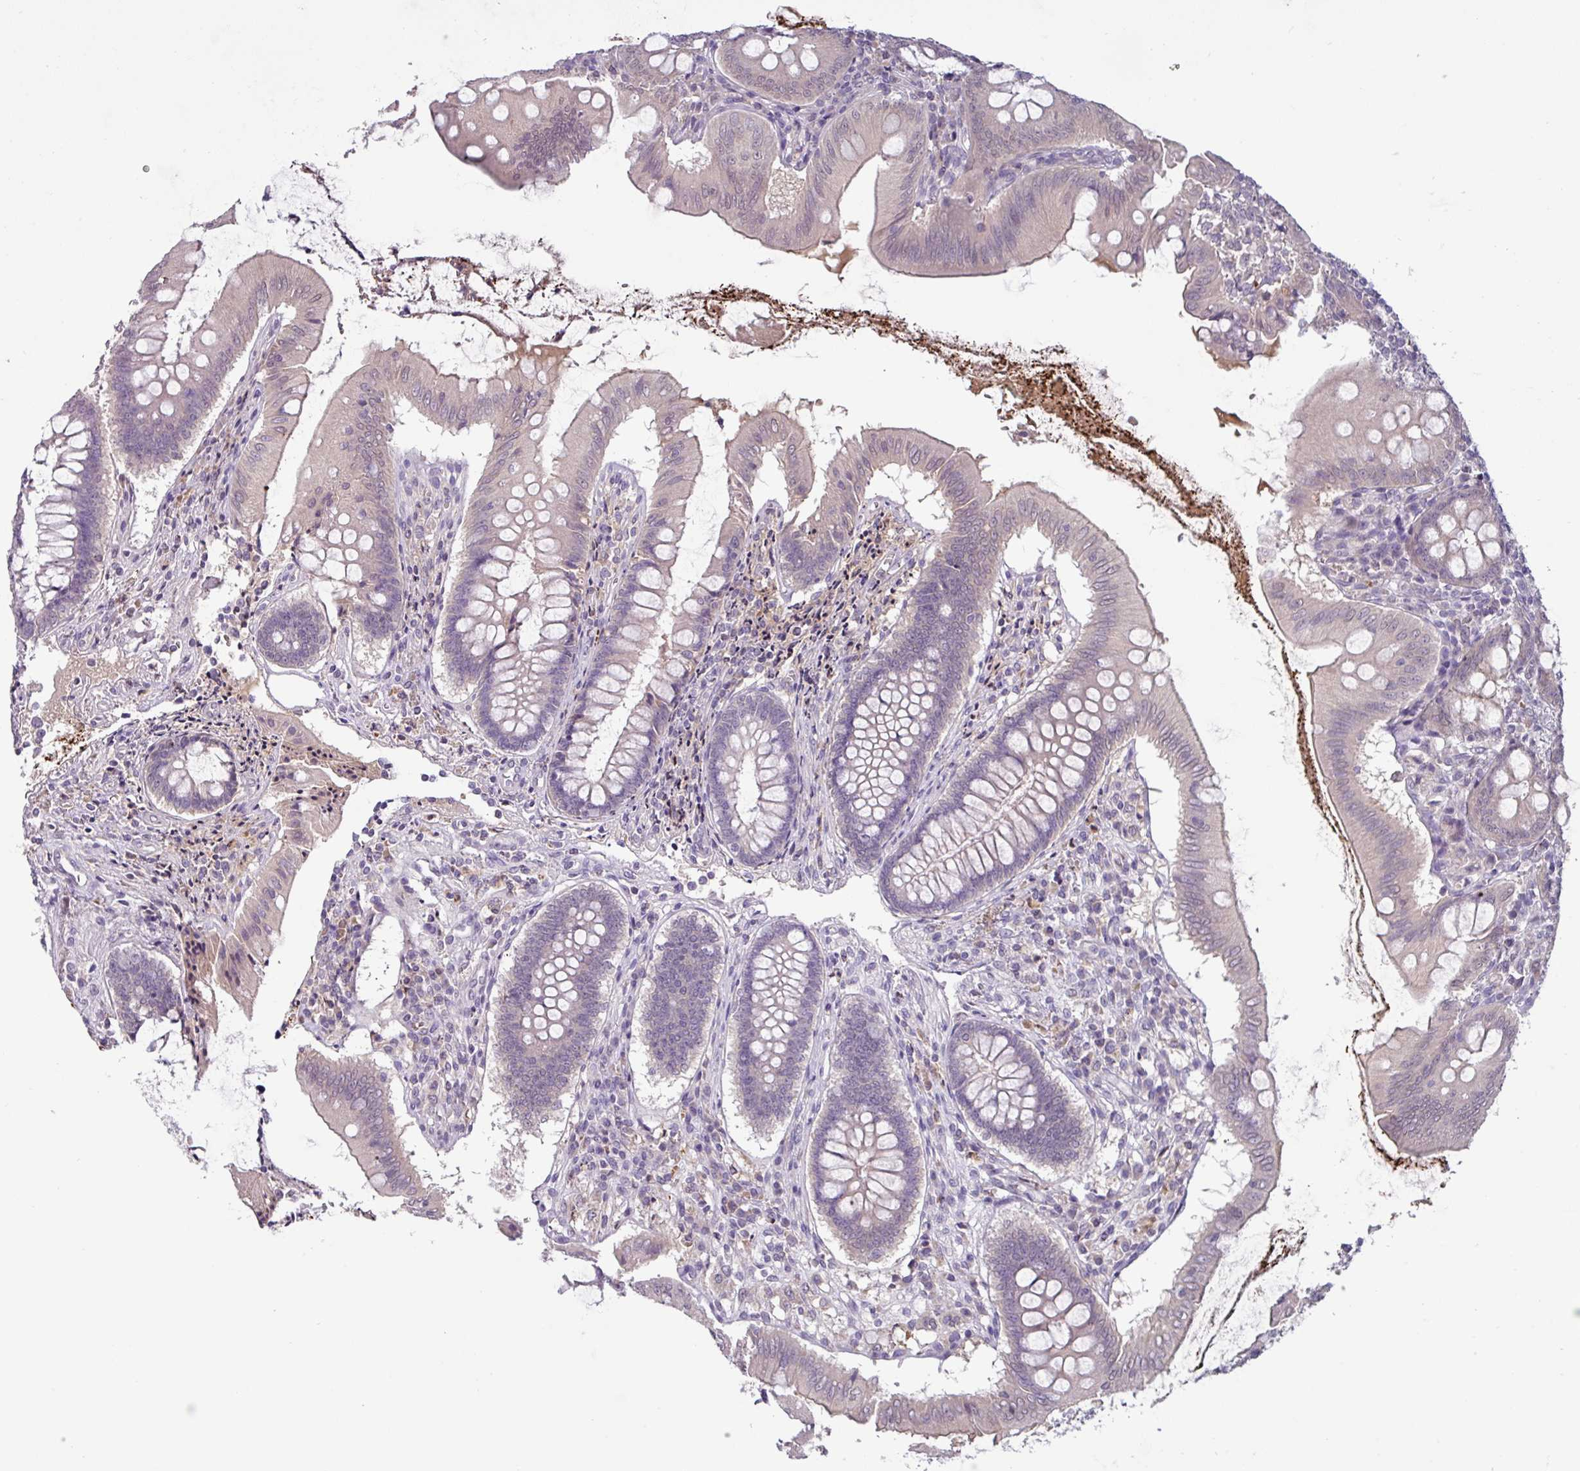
{"staining": {"intensity": "weak", "quantity": "<25%", "location": "nuclear"}, "tissue": "appendix", "cell_type": "Glandular cells", "image_type": "normal", "snomed": [{"axis": "morphology", "description": "Normal tissue, NOS"}, {"axis": "topography", "description": "Appendix"}], "caption": "This is an immunohistochemistry image of benign appendix. There is no positivity in glandular cells.", "gene": "SLC5A10", "patient": {"sex": "female", "age": 51}}